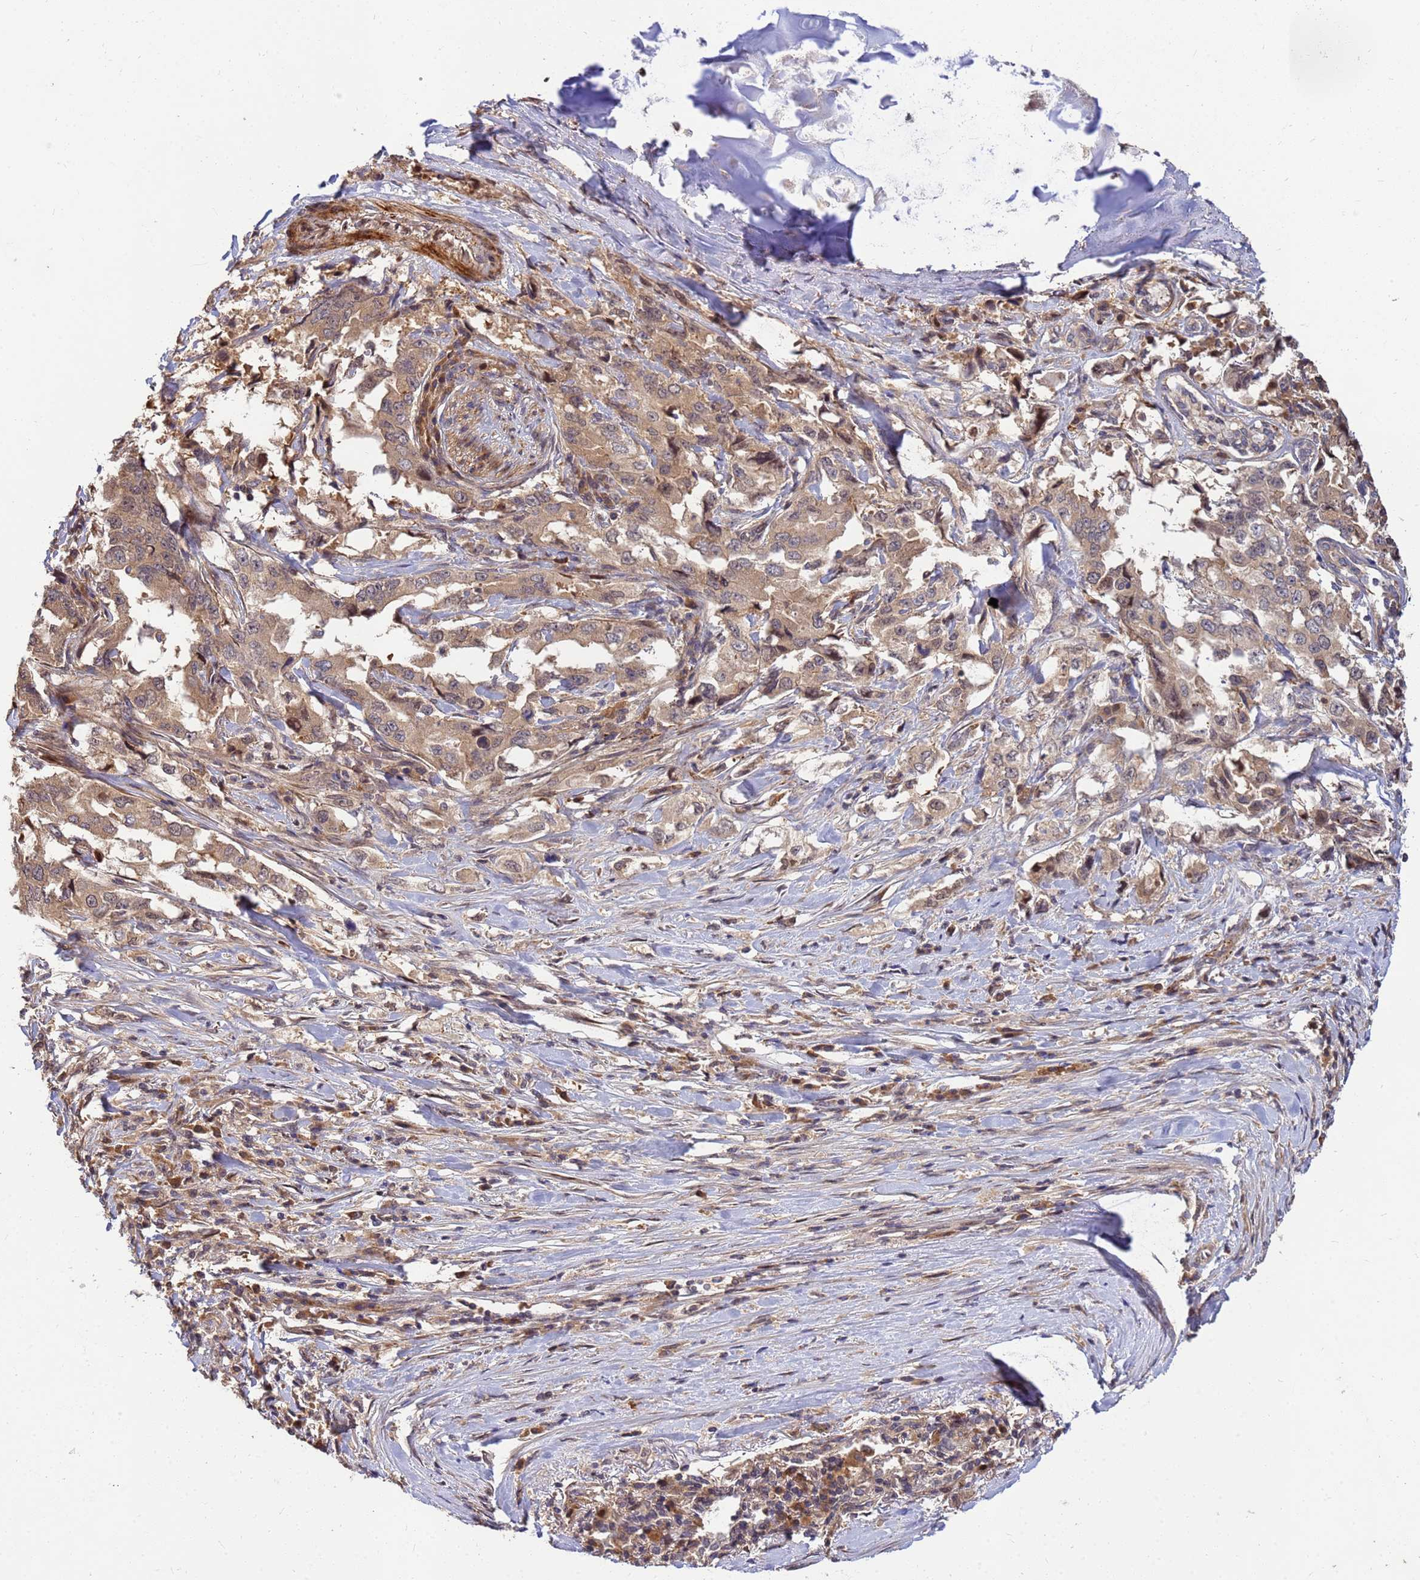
{"staining": {"intensity": "weak", "quantity": ">75%", "location": "cytoplasmic/membranous"}, "tissue": "lung cancer", "cell_type": "Tumor cells", "image_type": "cancer", "snomed": [{"axis": "morphology", "description": "Adenocarcinoma, NOS"}, {"axis": "topography", "description": "Lung"}], "caption": "Immunohistochemical staining of human lung cancer (adenocarcinoma) reveals low levels of weak cytoplasmic/membranous expression in approximately >75% of tumor cells.", "gene": "DUS4L", "patient": {"sex": "female", "age": 51}}